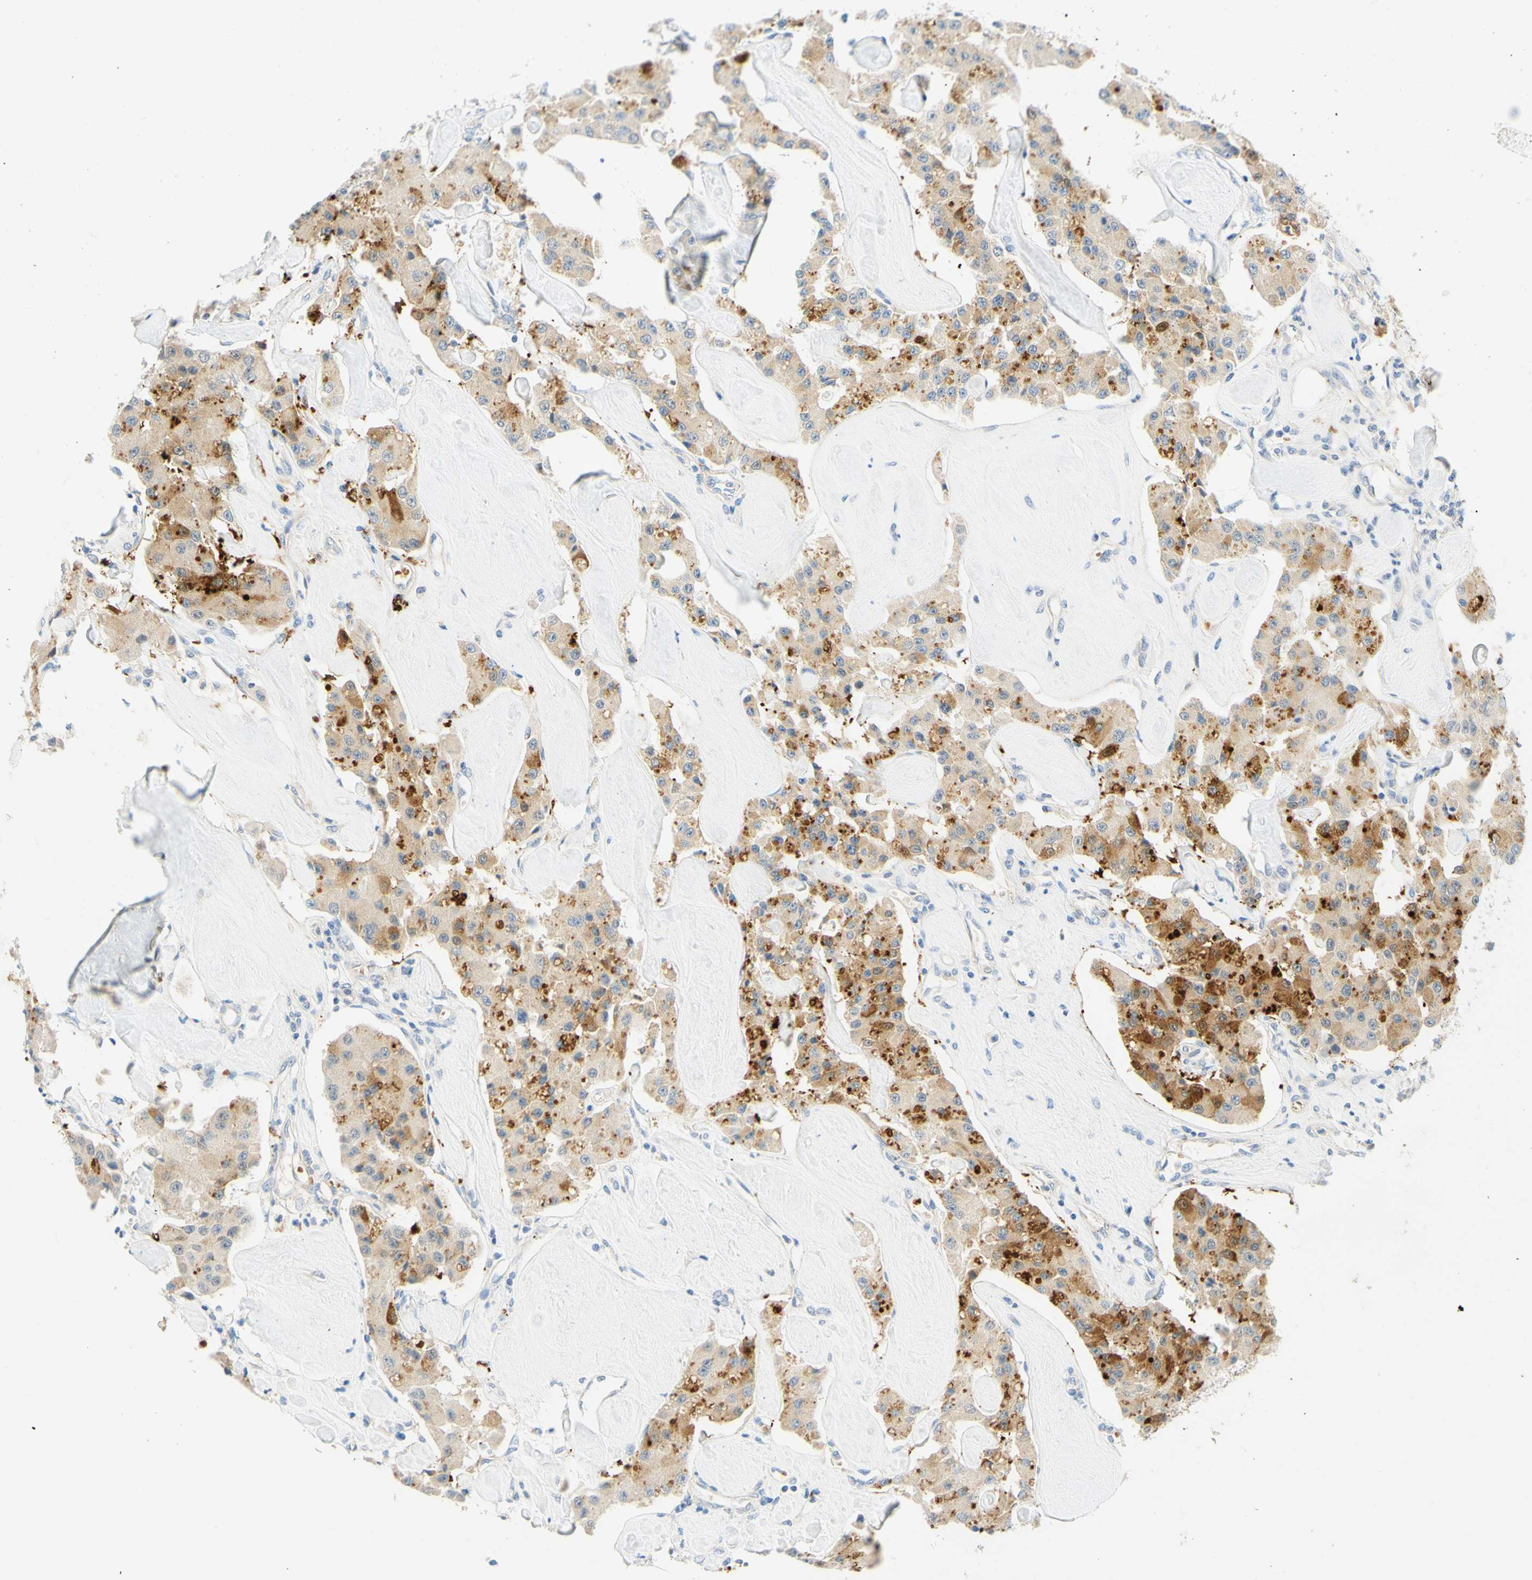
{"staining": {"intensity": "strong", "quantity": ">75%", "location": "cytoplasmic/membranous"}, "tissue": "carcinoid", "cell_type": "Tumor cells", "image_type": "cancer", "snomed": [{"axis": "morphology", "description": "Carcinoid, malignant, NOS"}, {"axis": "topography", "description": "Pancreas"}], "caption": "Strong cytoplasmic/membranous expression for a protein is identified in about >75% of tumor cells of carcinoid (malignant) using IHC.", "gene": "ENTREP2", "patient": {"sex": "male", "age": 41}}